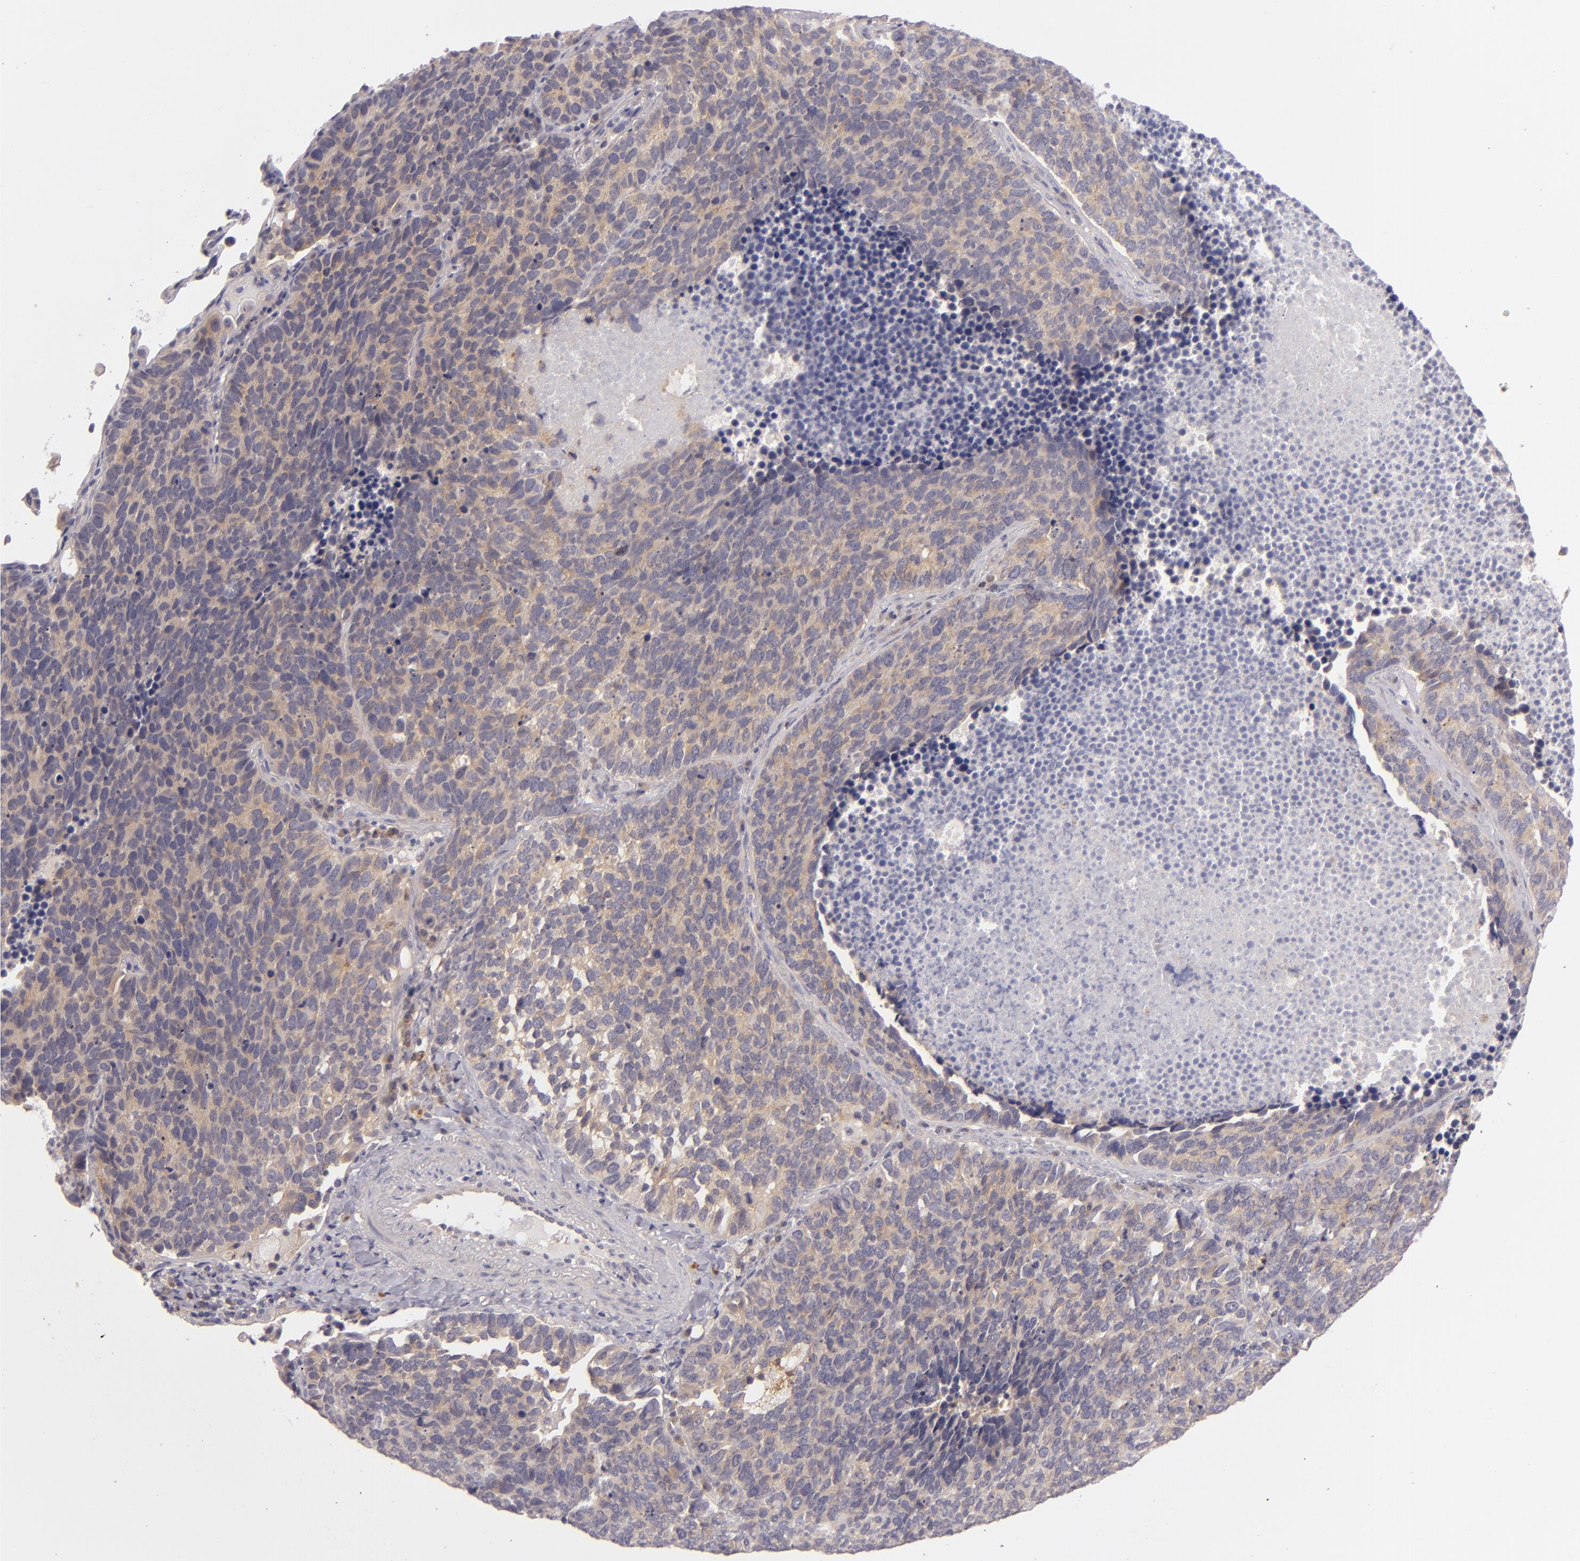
{"staining": {"intensity": "weak", "quantity": ">75%", "location": "cytoplasmic/membranous"}, "tissue": "lung cancer", "cell_type": "Tumor cells", "image_type": "cancer", "snomed": [{"axis": "morphology", "description": "Neoplasm, malignant, NOS"}, {"axis": "topography", "description": "Lung"}], "caption": "IHC of lung cancer reveals low levels of weak cytoplasmic/membranous positivity in approximately >75% of tumor cells.", "gene": "CD83", "patient": {"sex": "female", "age": 75}}